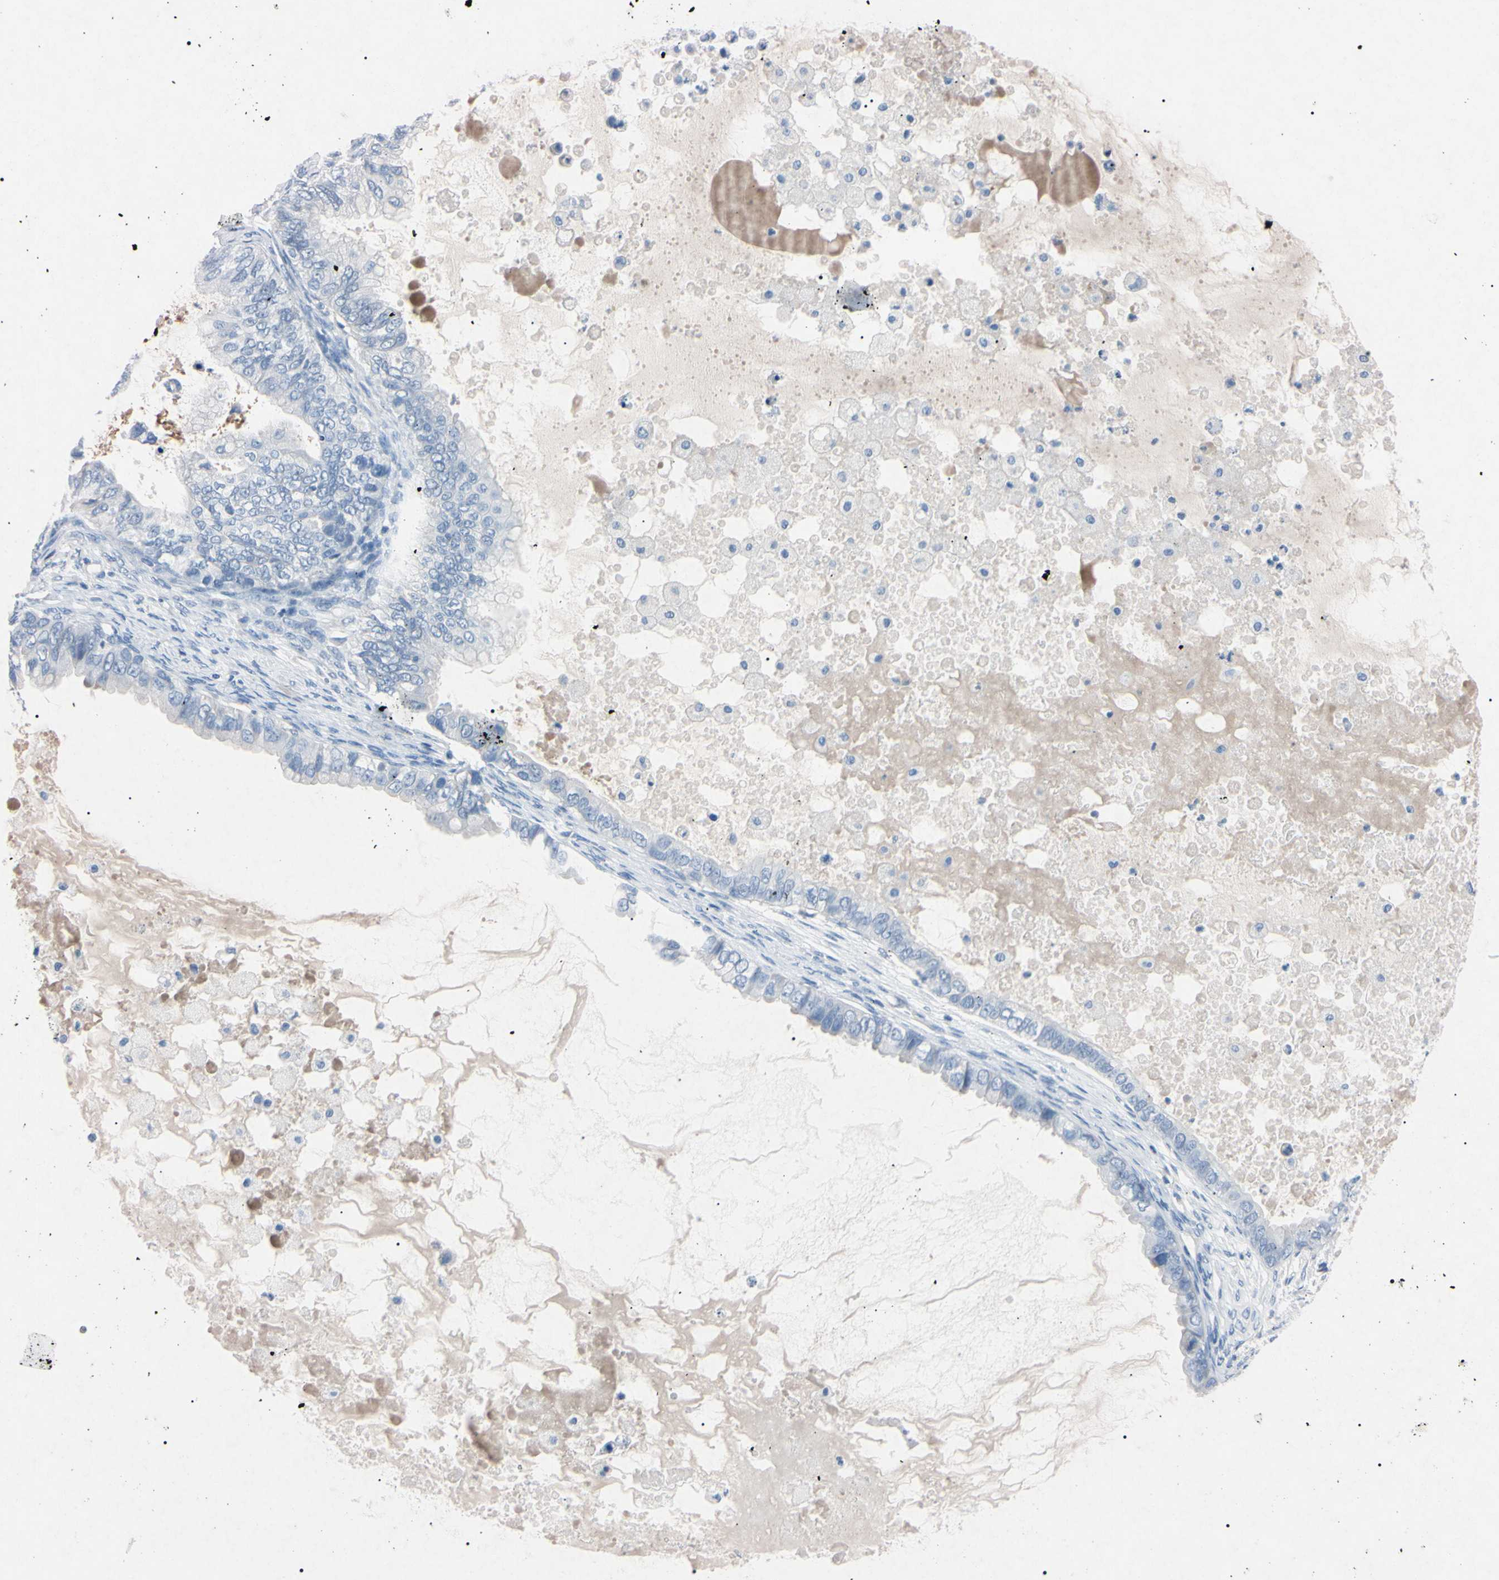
{"staining": {"intensity": "negative", "quantity": "none", "location": "none"}, "tissue": "ovarian cancer", "cell_type": "Tumor cells", "image_type": "cancer", "snomed": [{"axis": "morphology", "description": "Cystadenocarcinoma, mucinous, NOS"}, {"axis": "topography", "description": "Ovary"}], "caption": "Ovarian cancer (mucinous cystadenocarcinoma) was stained to show a protein in brown. There is no significant expression in tumor cells.", "gene": "ELN", "patient": {"sex": "female", "age": 80}}